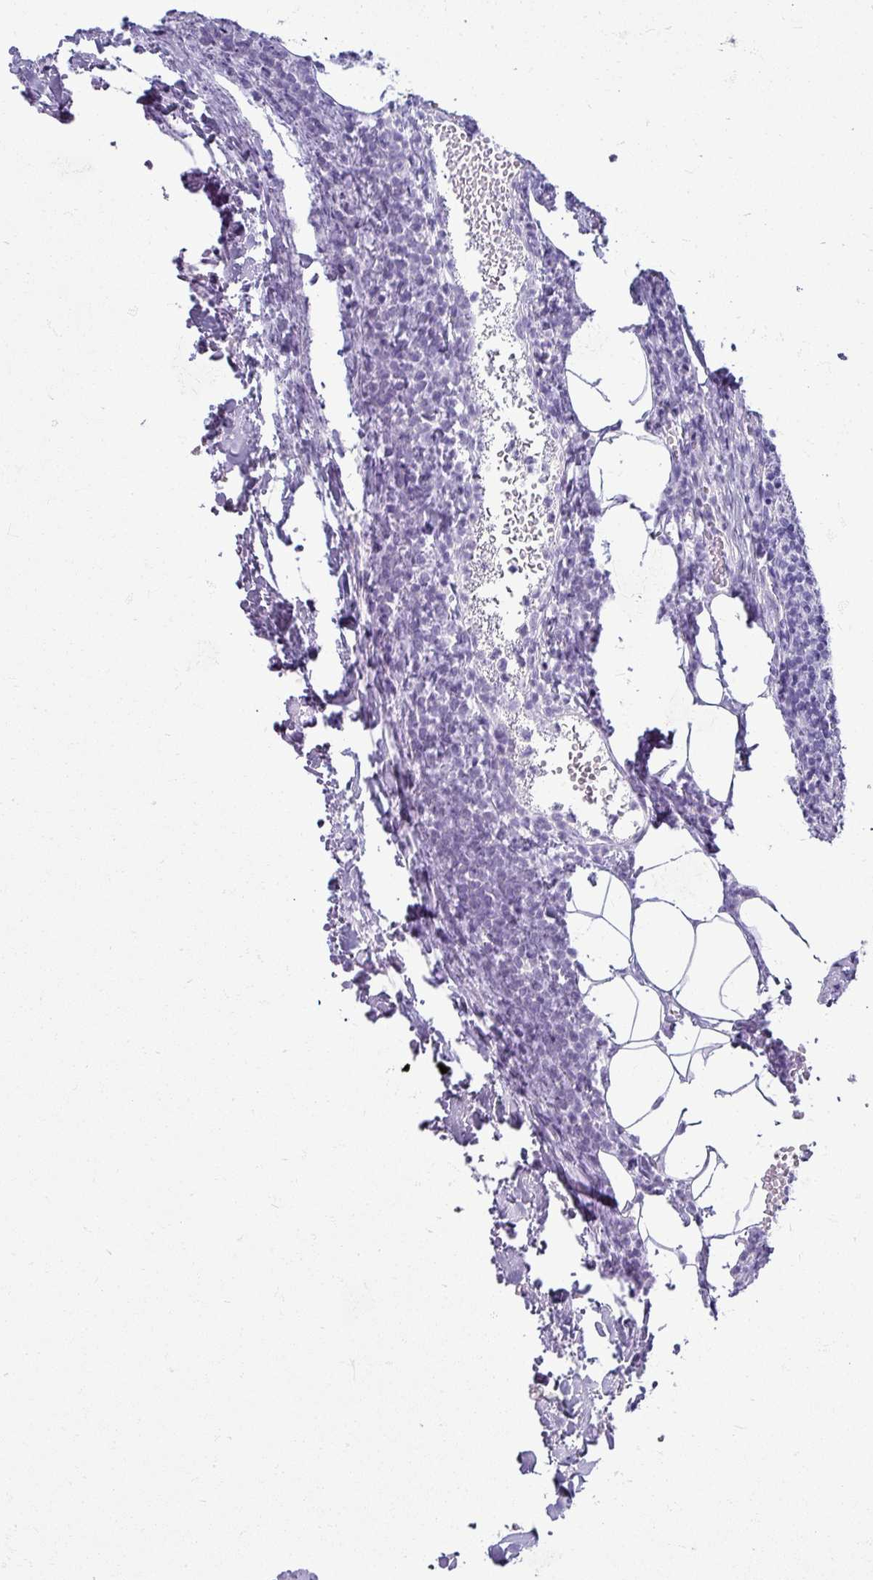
{"staining": {"intensity": "negative", "quantity": "none", "location": "none"}, "tissue": "lymph node", "cell_type": "Germinal center cells", "image_type": "normal", "snomed": [{"axis": "morphology", "description": "Normal tissue, NOS"}, {"axis": "topography", "description": "Lymph node"}], "caption": "DAB immunohistochemical staining of unremarkable human lymph node reveals no significant staining in germinal center cells.", "gene": "VCX2", "patient": {"sex": "female", "age": 37}}